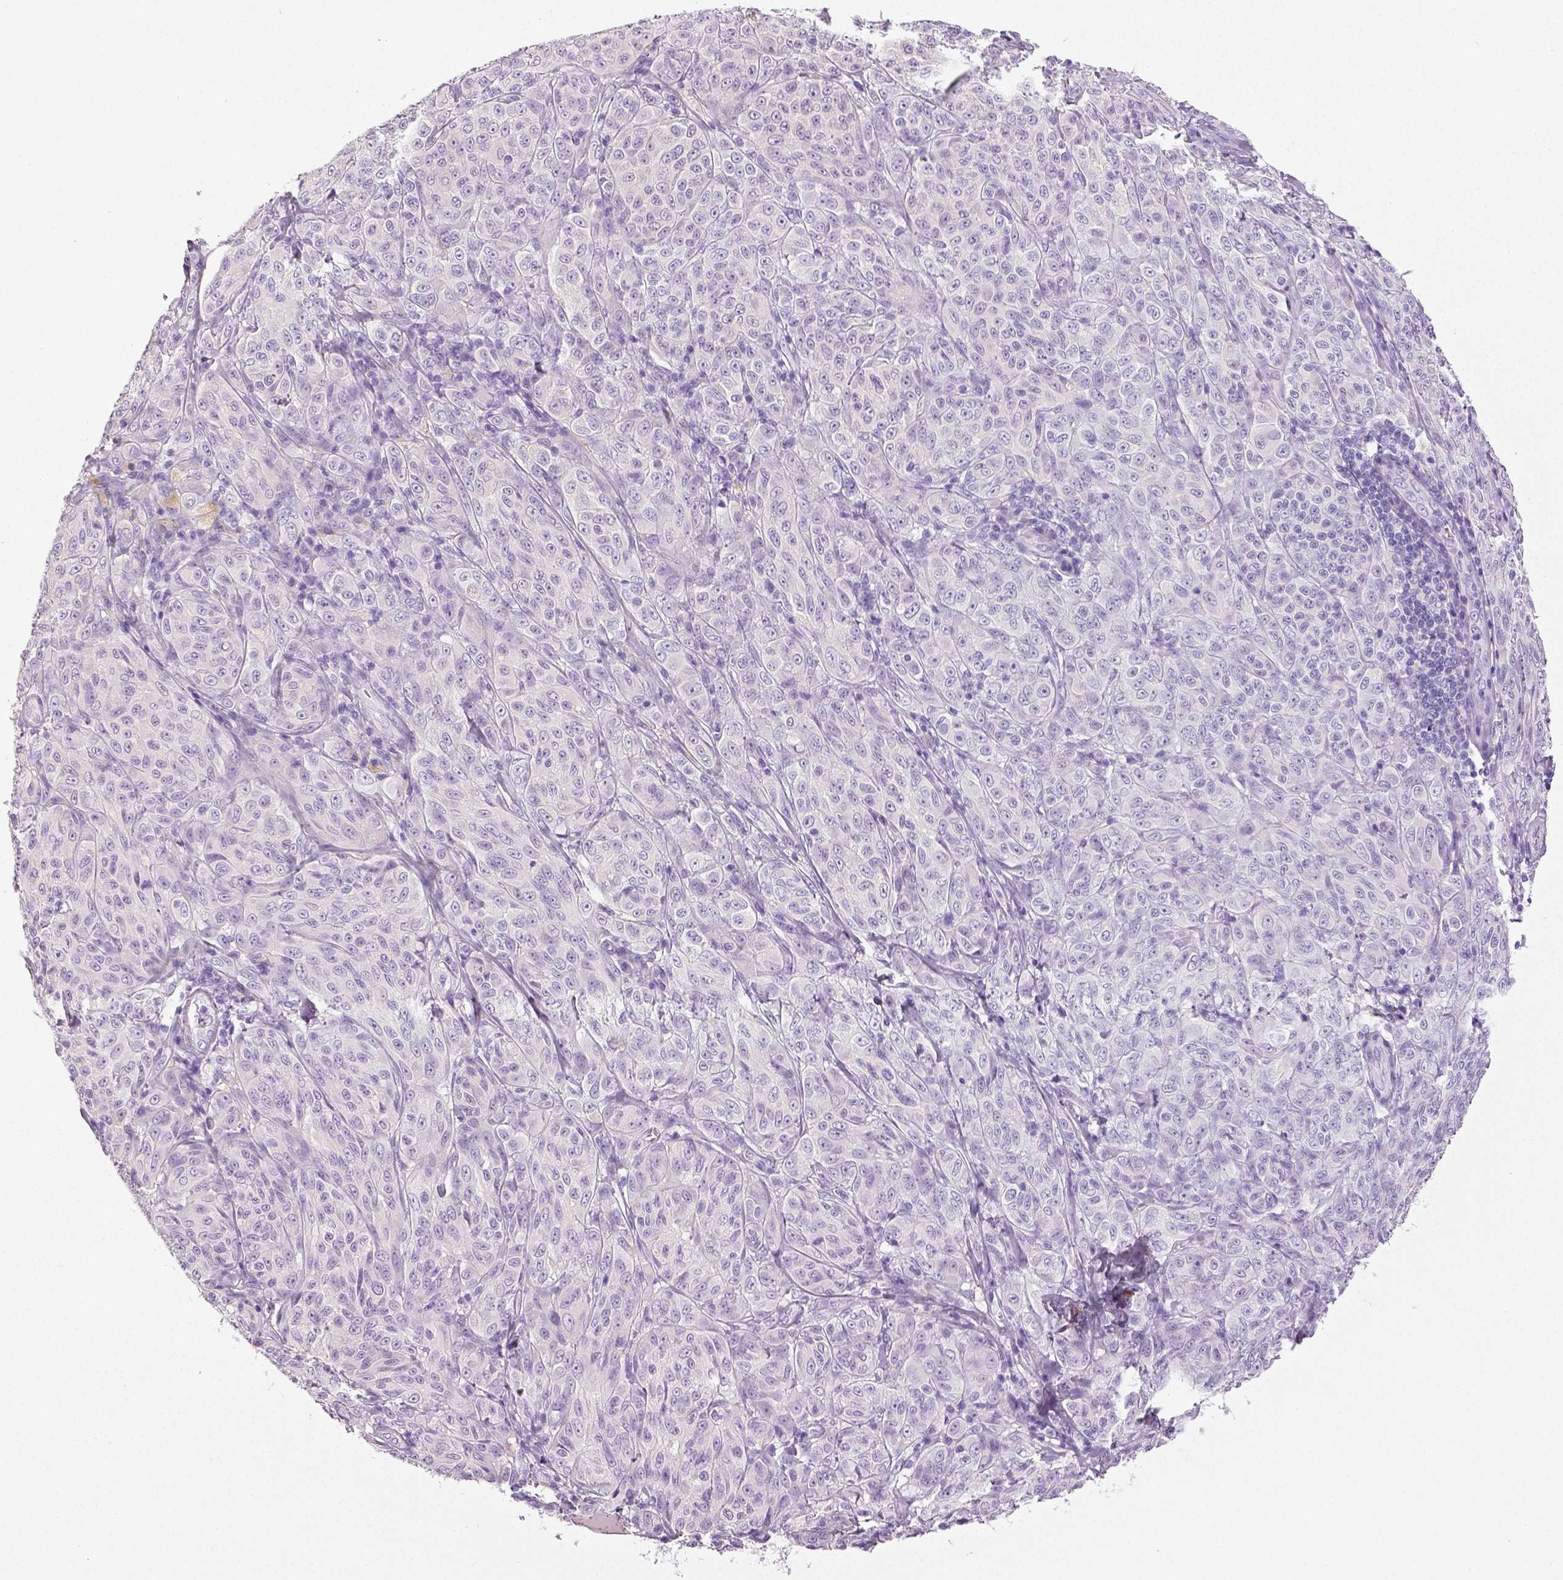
{"staining": {"intensity": "negative", "quantity": "none", "location": "none"}, "tissue": "melanoma", "cell_type": "Tumor cells", "image_type": "cancer", "snomed": [{"axis": "morphology", "description": "Malignant melanoma, NOS"}, {"axis": "topography", "description": "Skin"}], "caption": "The micrograph shows no staining of tumor cells in melanoma.", "gene": "NECAB2", "patient": {"sex": "male", "age": 89}}